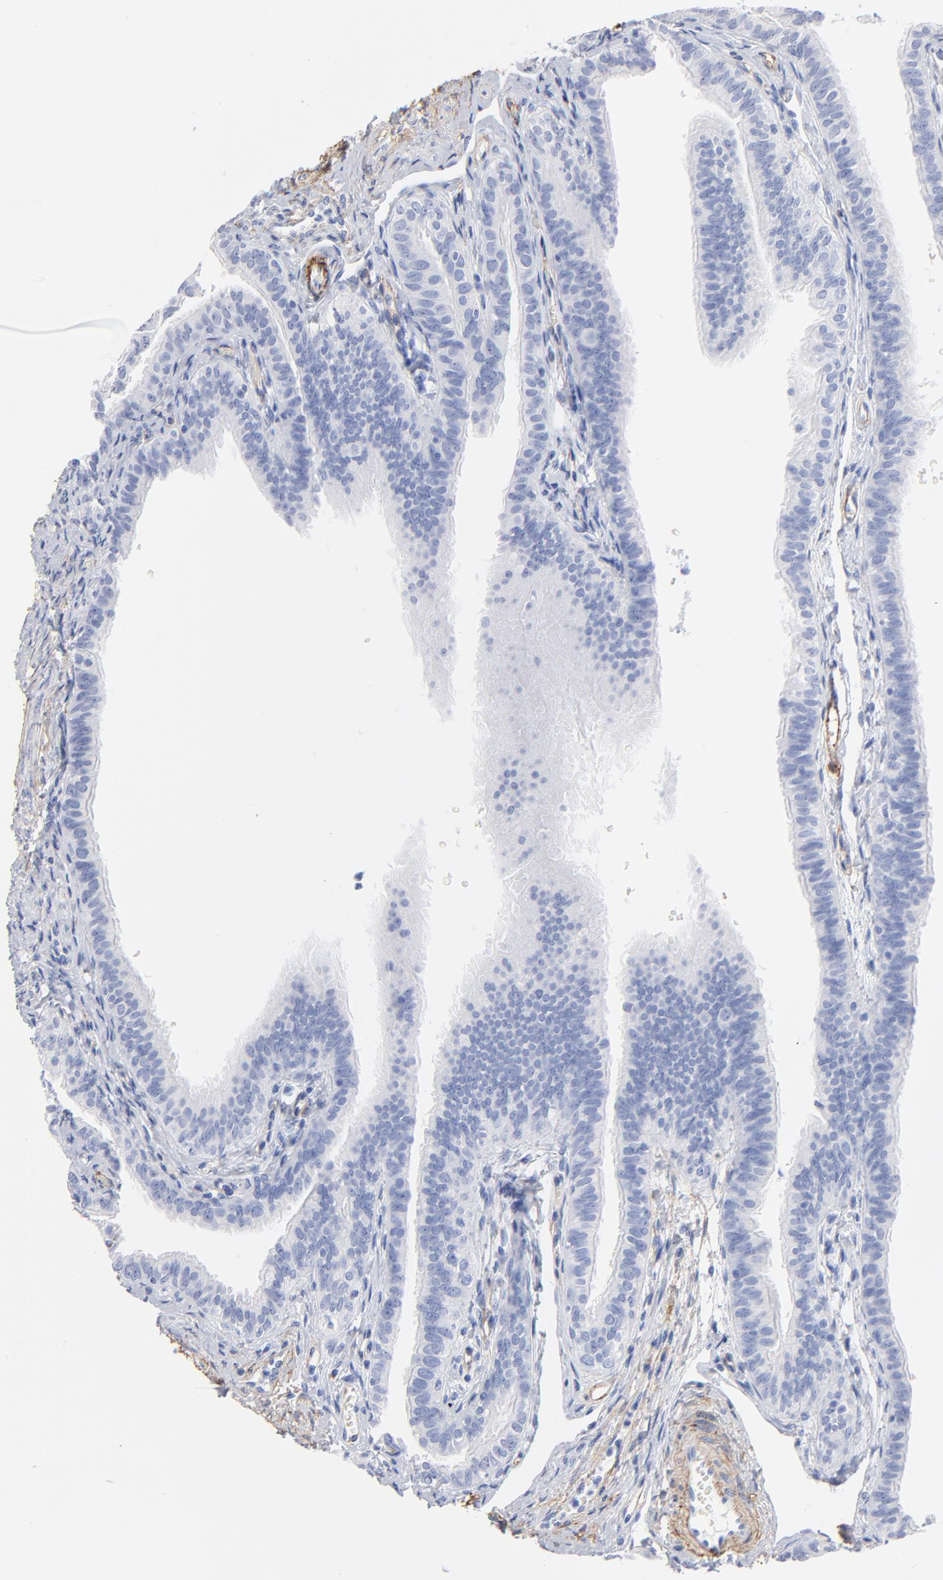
{"staining": {"intensity": "negative", "quantity": "none", "location": "none"}, "tissue": "fallopian tube", "cell_type": "Glandular cells", "image_type": "normal", "snomed": [{"axis": "morphology", "description": "Normal tissue, NOS"}, {"axis": "morphology", "description": "Dermoid, NOS"}, {"axis": "topography", "description": "Fallopian tube"}], "caption": "The photomicrograph shows no significant positivity in glandular cells of fallopian tube. Nuclei are stained in blue.", "gene": "AGTR1", "patient": {"sex": "female", "age": 33}}